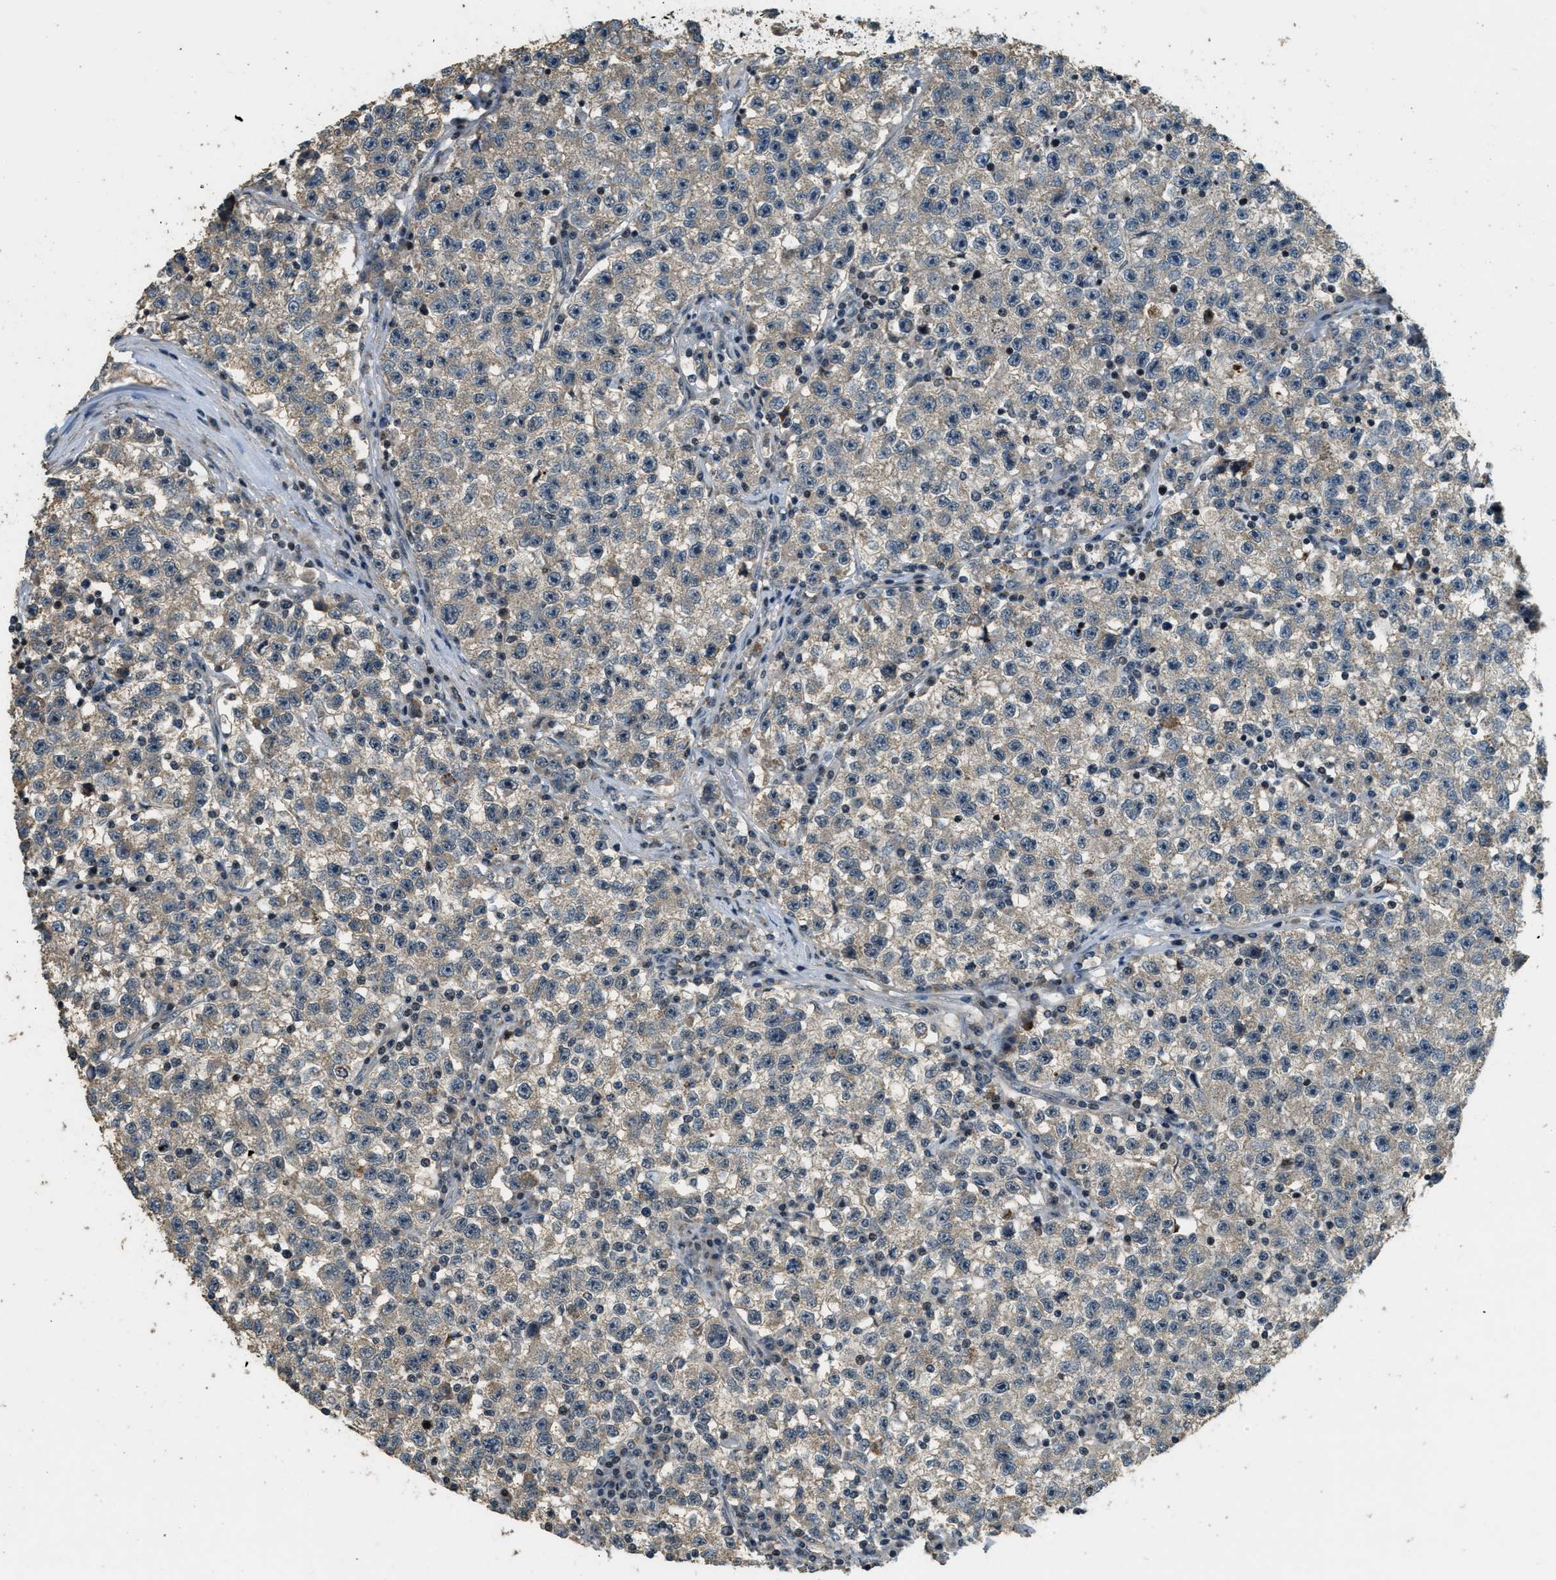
{"staining": {"intensity": "weak", "quantity": ">75%", "location": "cytoplasmic/membranous"}, "tissue": "testis cancer", "cell_type": "Tumor cells", "image_type": "cancer", "snomed": [{"axis": "morphology", "description": "Seminoma, NOS"}, {"axis": "topography", "description": "Testis"}], "caption": "Testis cancer stained for a protein (brown) shows weak cytoplasmic/membranous positive staining in approximately >75% of tumor cells.", "gene": "MED21", "patient": {"sex": "male", "age": 22}}